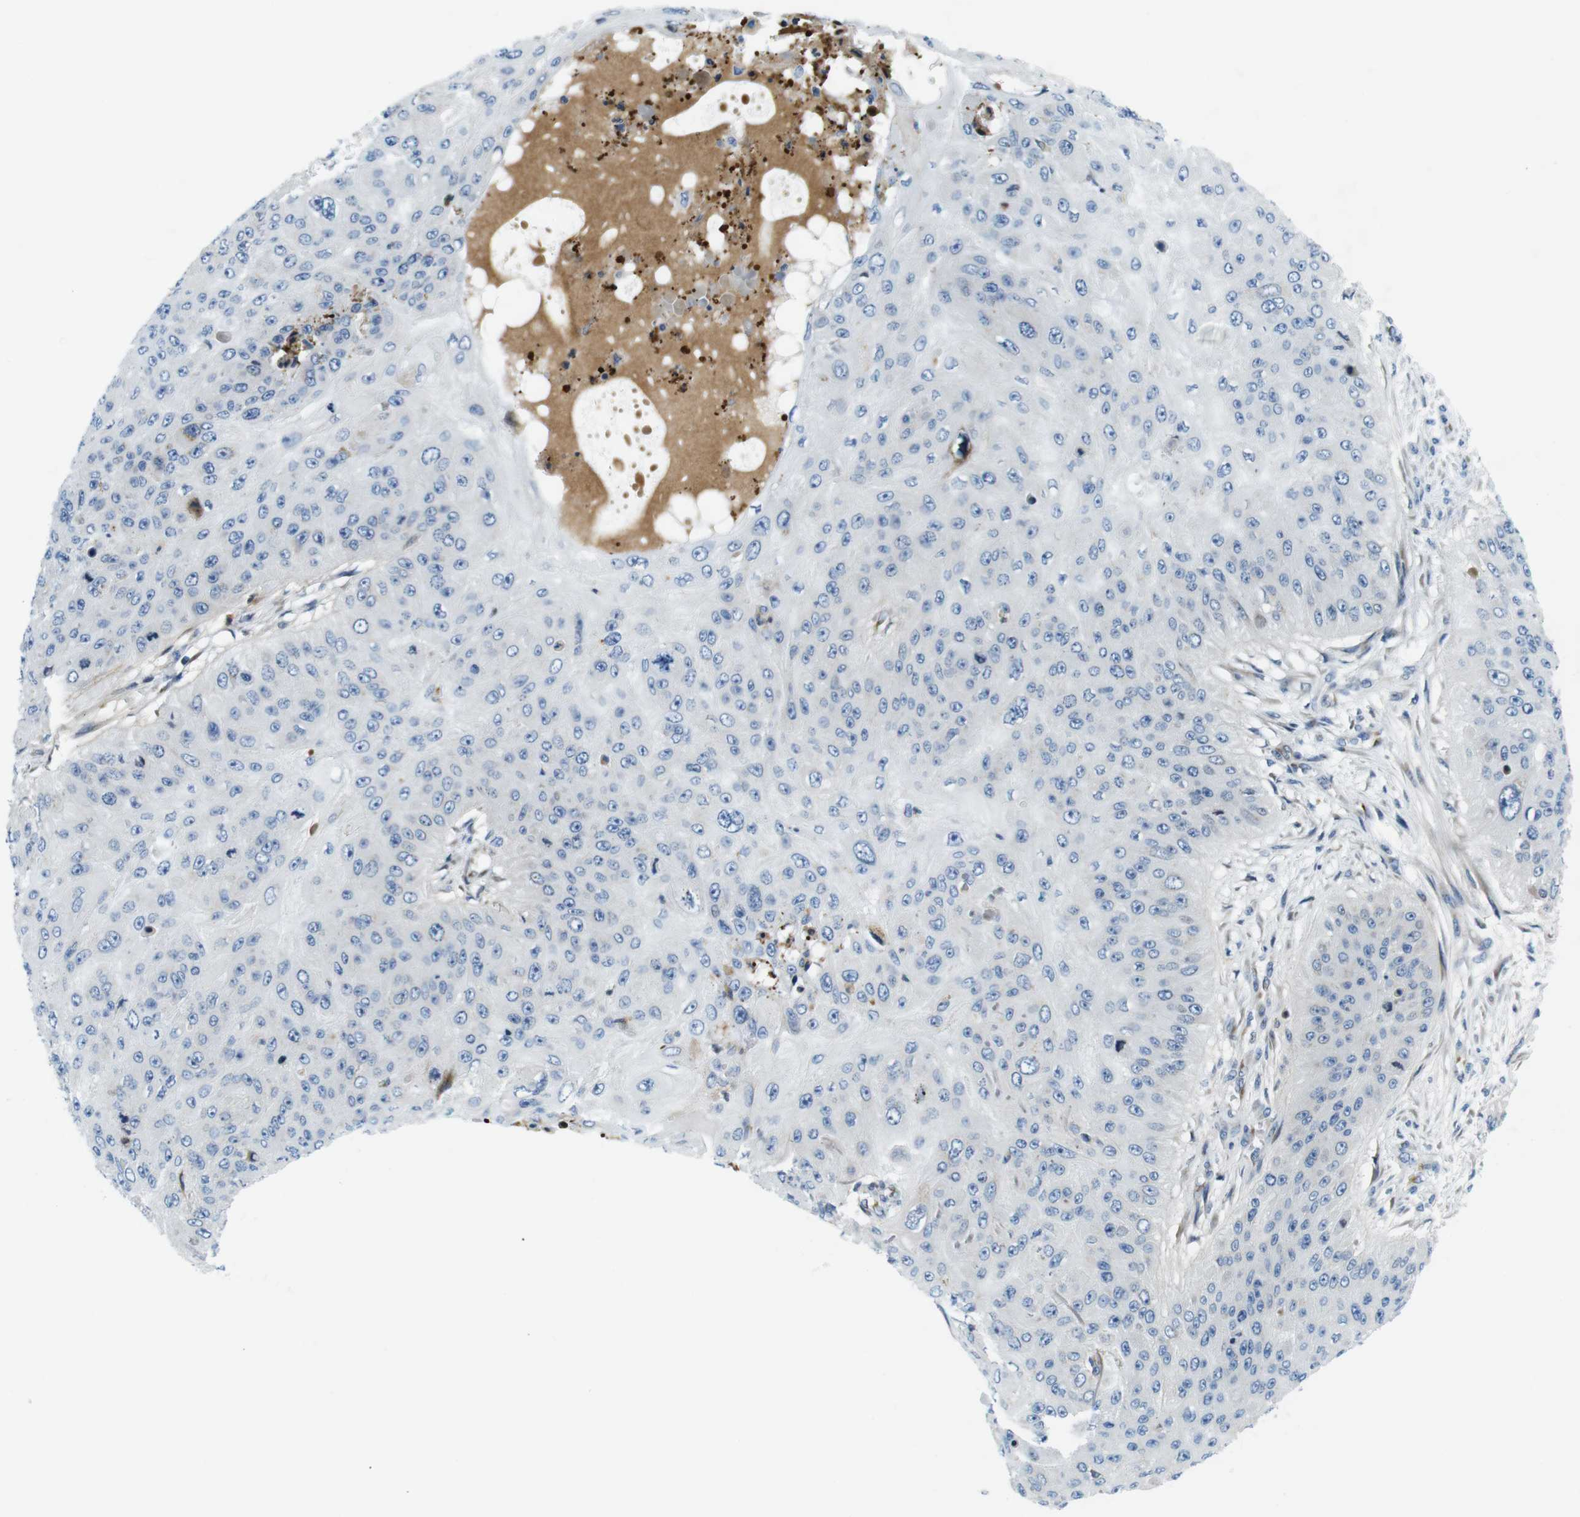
{"staining": {"intensity": "negative", "quantity": "none", "location": "none"}, "tissue": "skin cancer", "cell_type": "Tumor cells", "image_type": "cancer", "snomed": [{"axis": "morphology", "description": "Squamous cell carcinoma, NOS"}, {"axis": "topography", "description": "Skin"}], "caption": "The IHC histopathology image has no significant staining in tumor cells of squamous cell carcinoma (skin) tissue. Nuclei are stained in blue.", "gene": "ZDHHC3", "patient": {"sex": "female", "age": 80}}